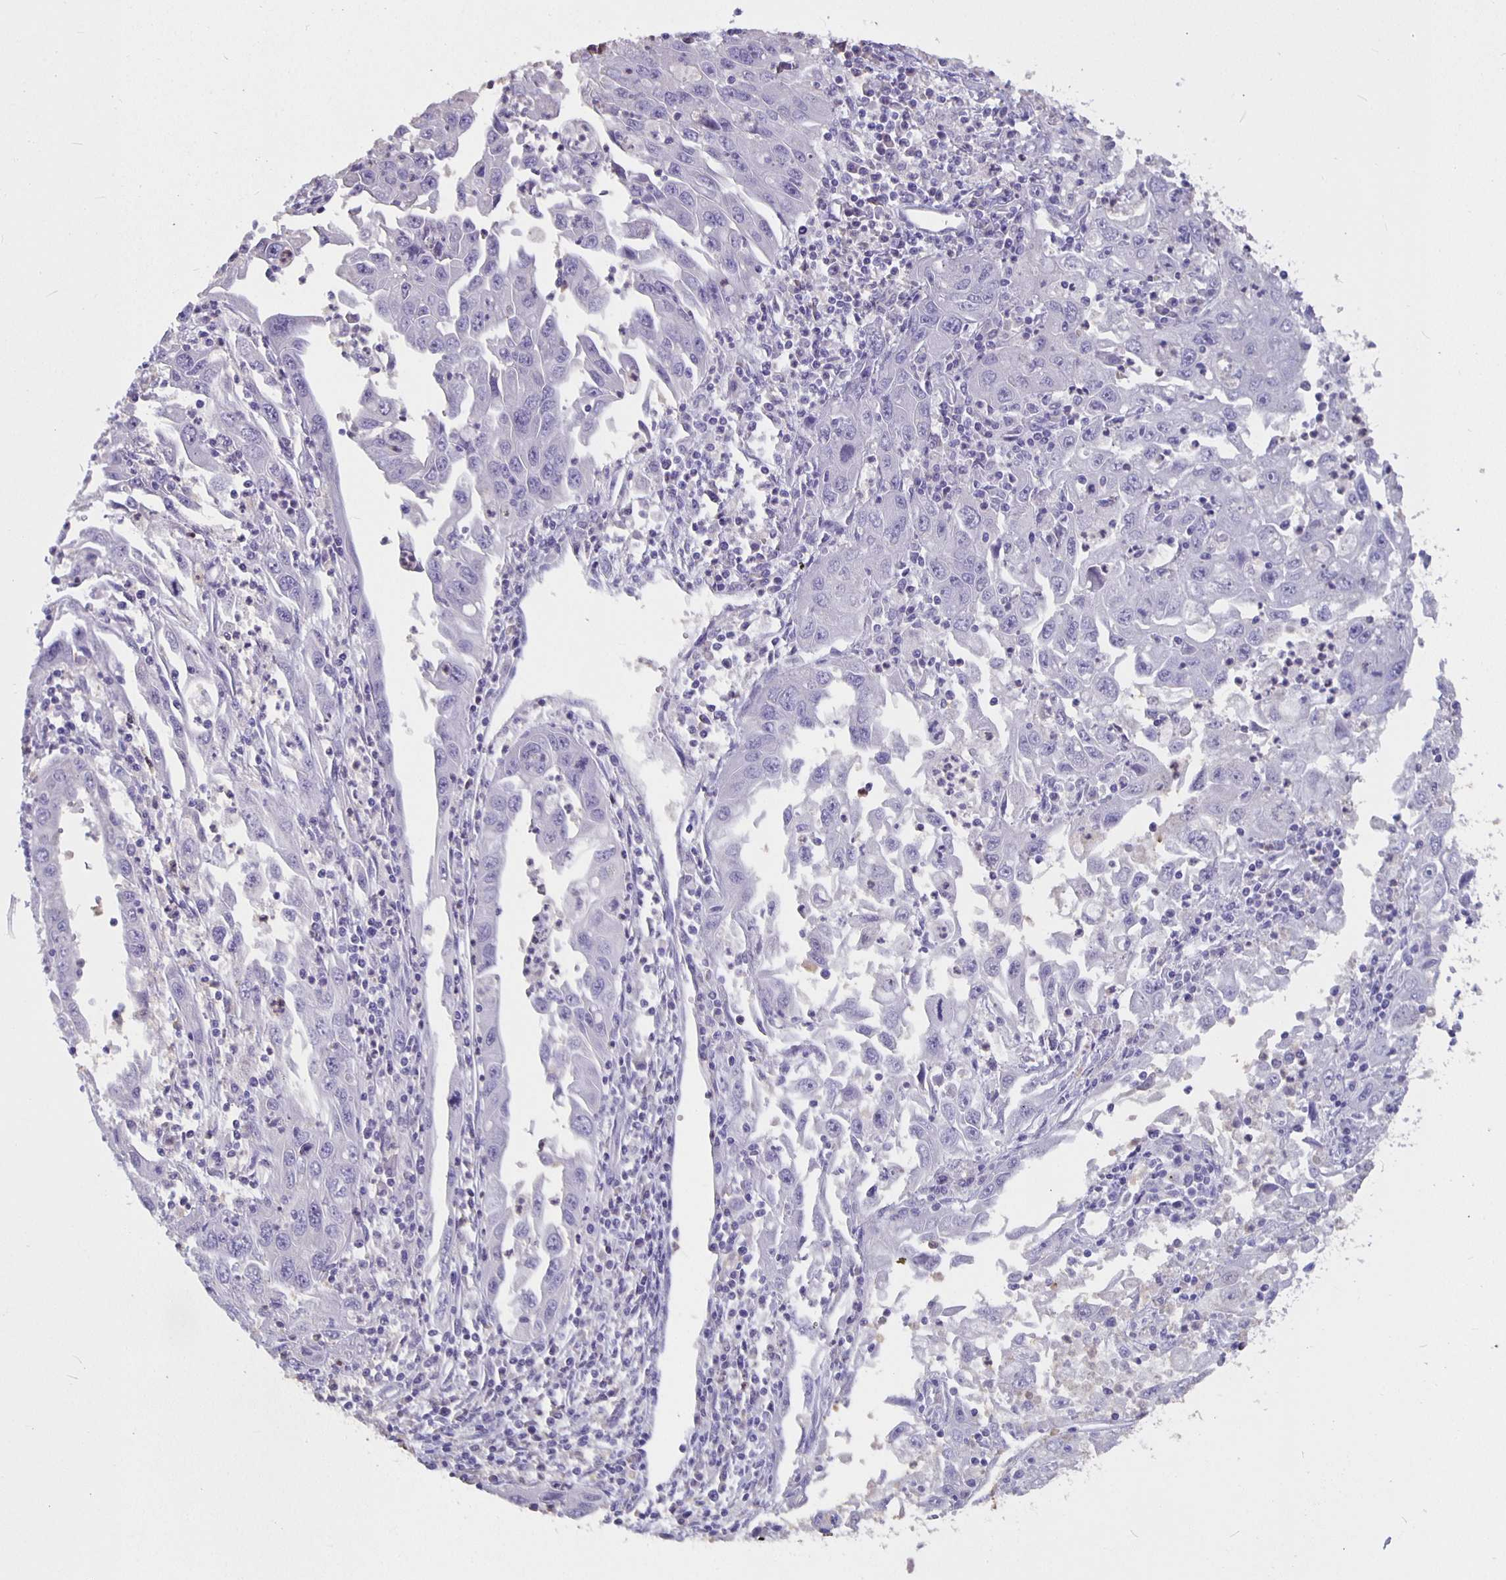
{"staining": {"intensity": "negative", "quantity": "none", "location": "none"}, "tissue": "endometrial cancer", "cell_type": "Tumor cells", "image_type": "cancer", "snomed": [{"axis": "morphology", "description": "Adenocarcinoma, NOS"}, {"axis": "topography", "description": "Uterus"}], "caption": "Protein analysis of endometrial cancer exhibits no significant expression in tumor cells.", "gene": "GPX4", "patient": {"sex": "female", "age": 62}}